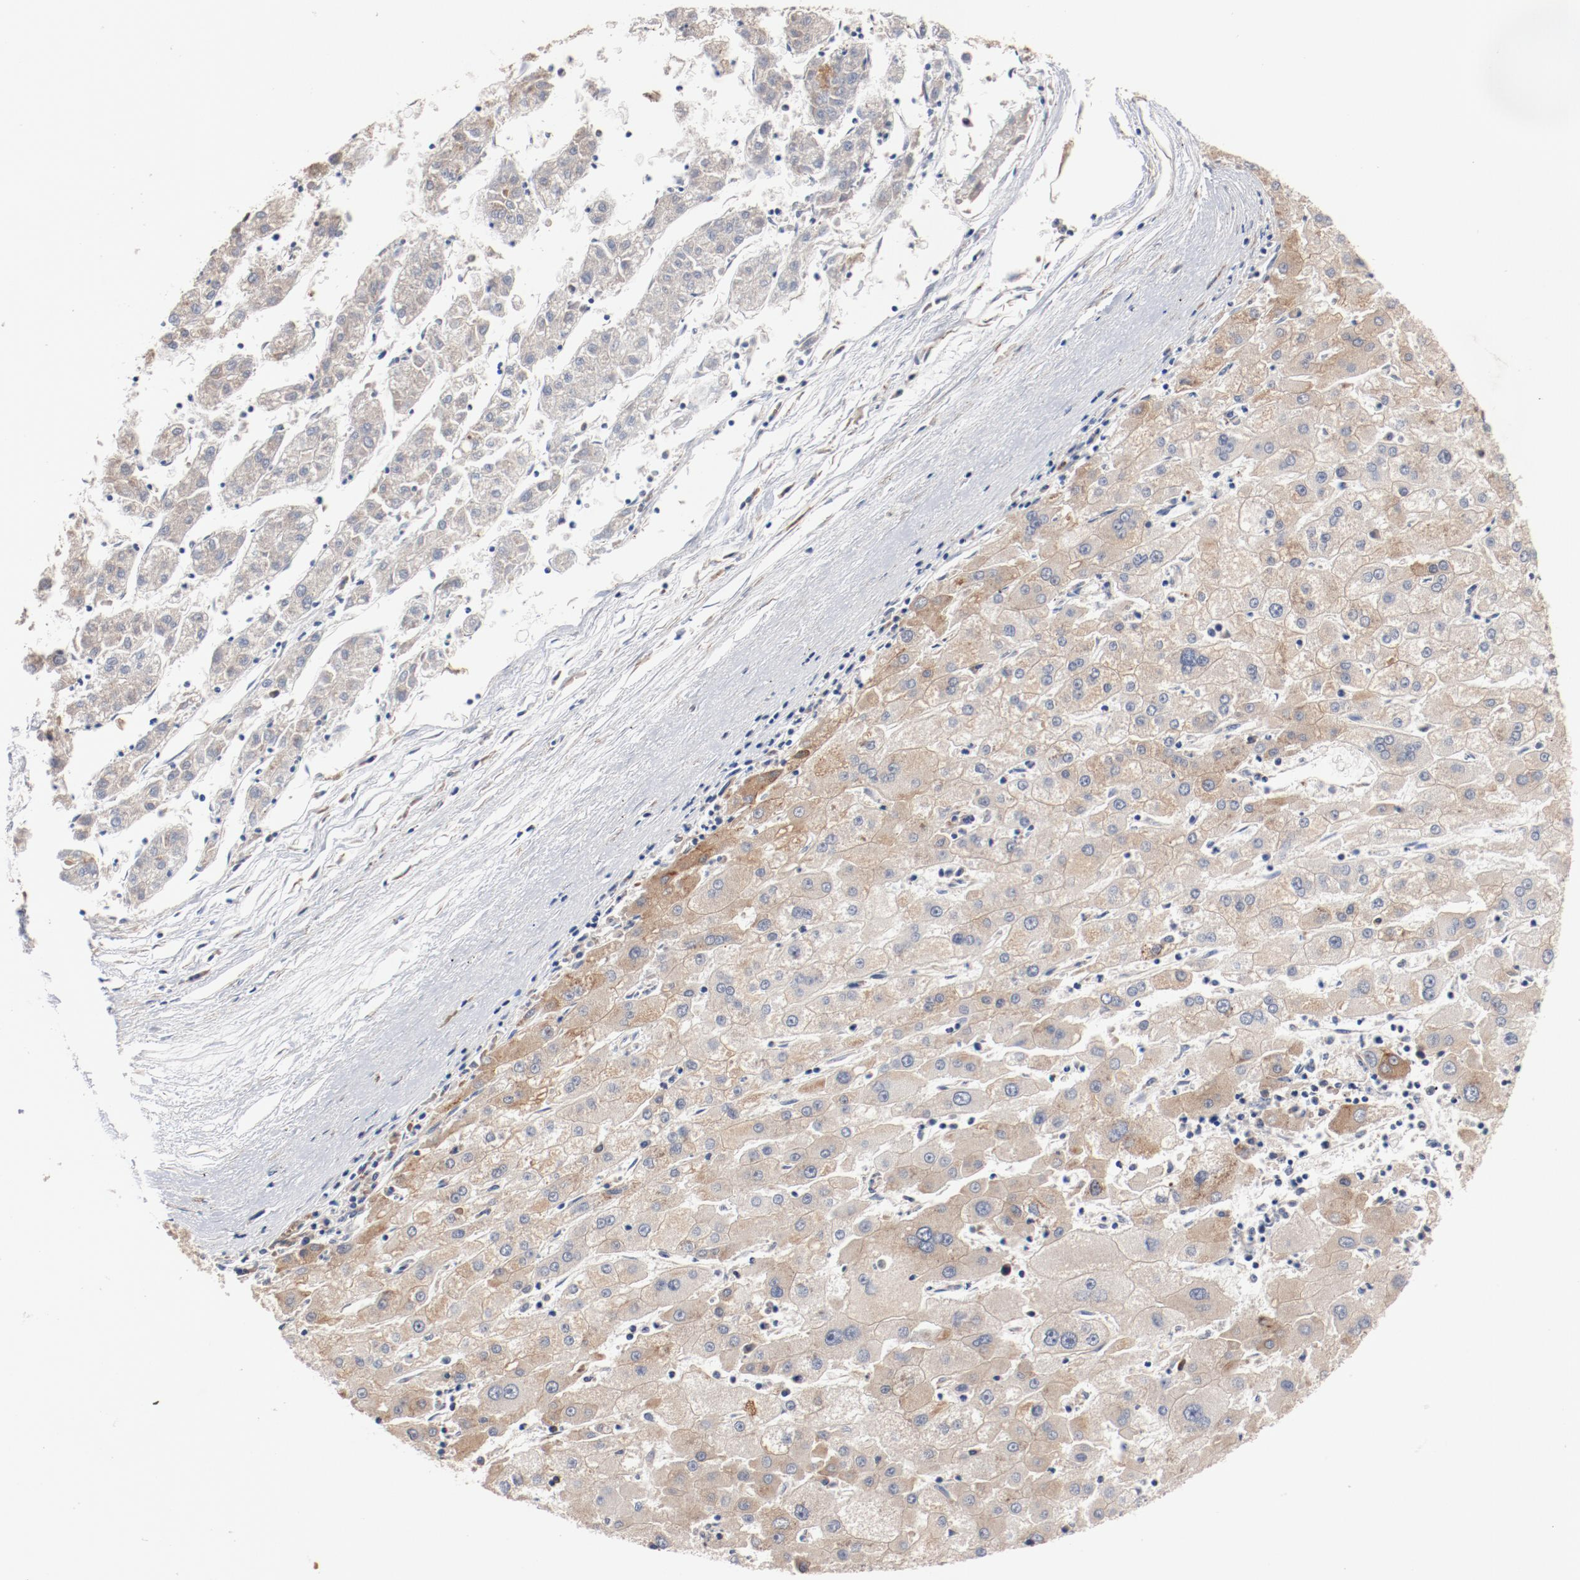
{"staining": {"intensity": "weak", "quantity": ">75%", "location": "cytoplasmic/membranous"}, "tissue": "liver cancer", "cell_type": "Tumor cells", "image_type": "cancer", "snomed": [{"axis": "morphology", "description": "Carcinoma, Hepatocellular, NOS"}, {"axis": "topography", "description": "Liver"}], "caption": "Protein staining exhibits weak cytoplasmic/membranous staining in approximately >75% of tumor cells in liver hepatocellular carcinoma.", "gene": "PITPNM2", "patient": {"sex": "male", "age": 72}}